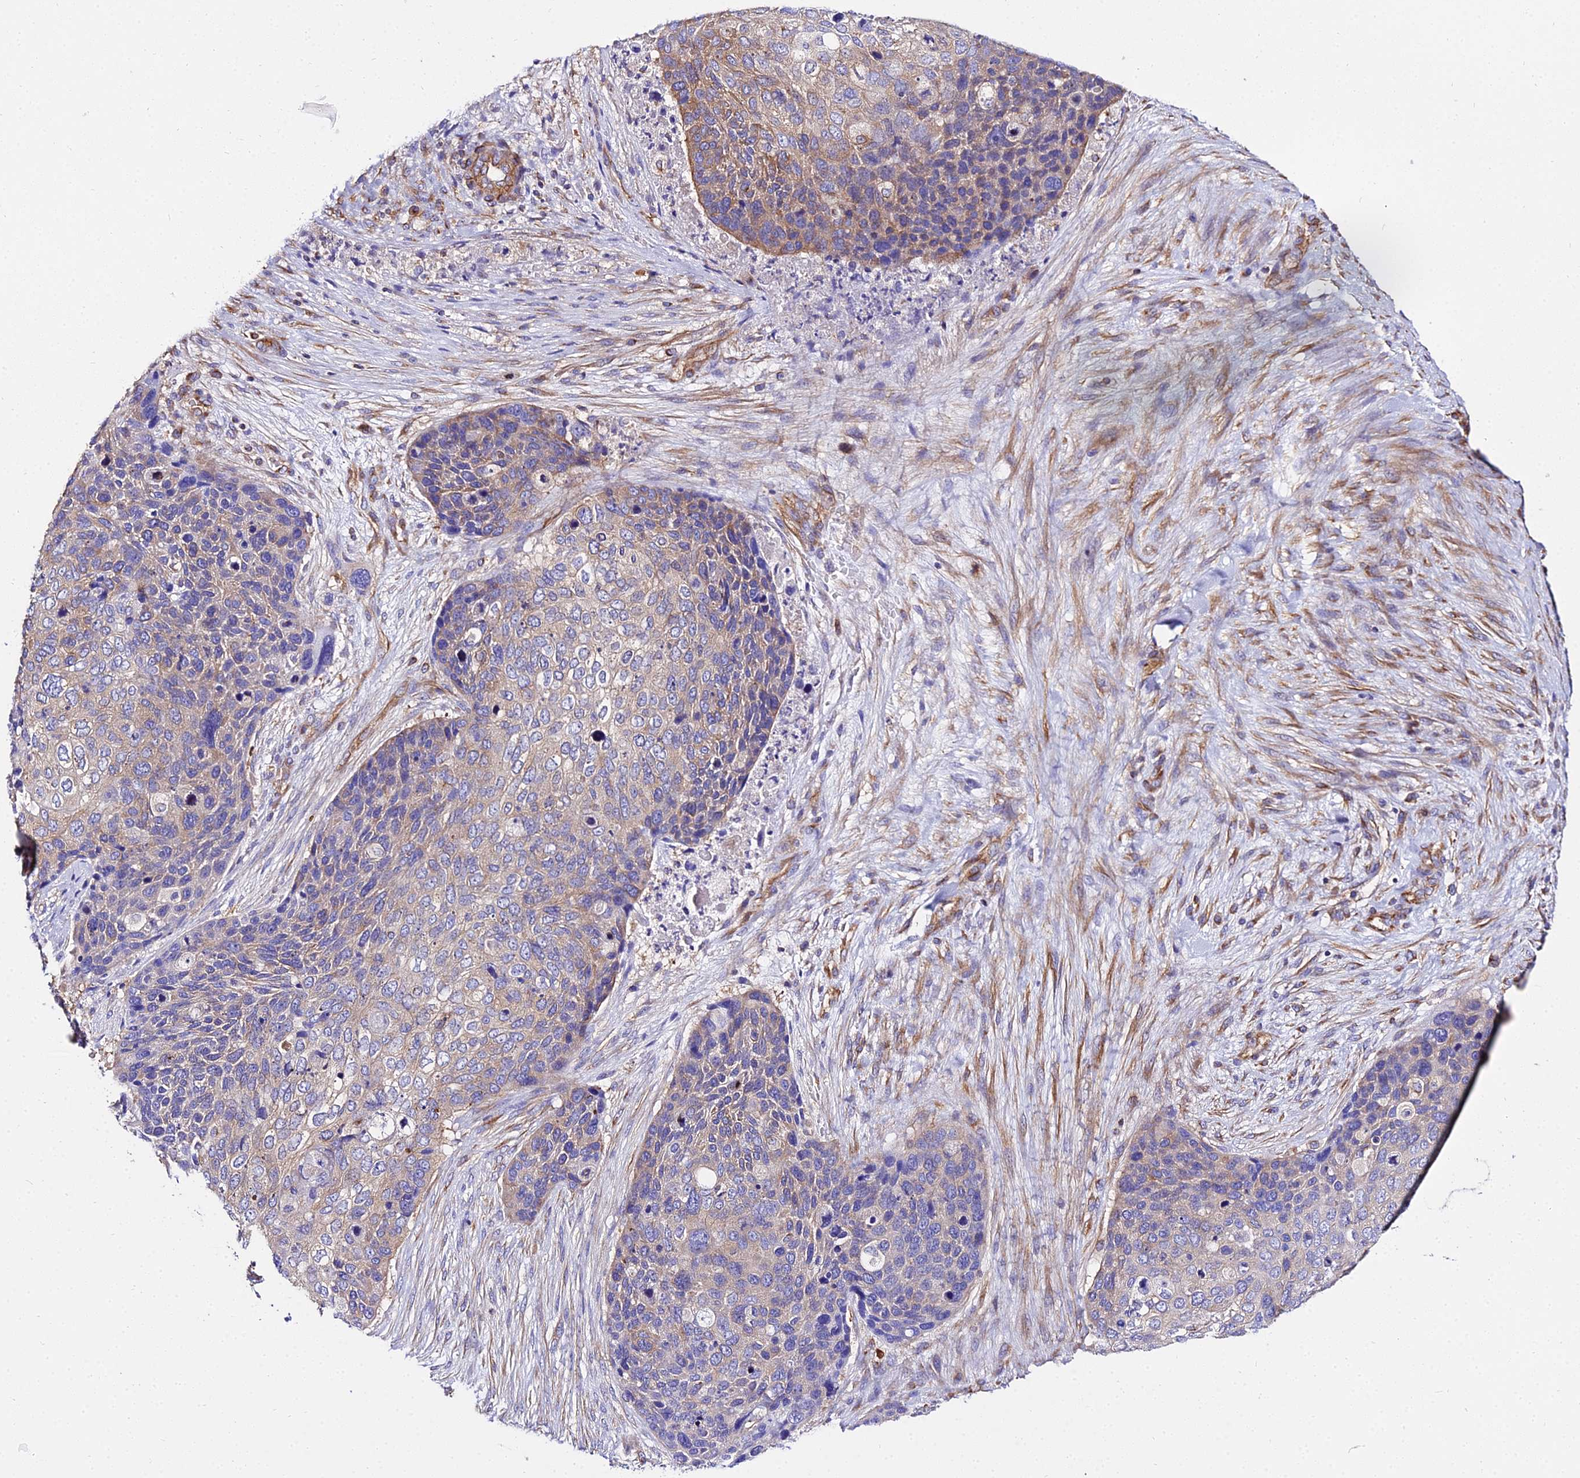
{"staining": {"intensity": "moderate", "quantity": "<25%", "location": "cytoplasmic/membranous"}, "tissue": "skin cancer", "cell_type": "Tumor cells", "image_type": "cancer", "snomed": [{"axis": "morphology", "description": "Basal cell carcinoma"}, {"axis": "topography", "description": "Skin"}], "caption": "Basal cell carcinoma (skin) stained for a protein (brown) displays moderate cytoplasmic/membranous positive staining in approximately <25% of tumor cells.", "gene": "TUBA3D", "patient": {"sex": "female", "age": 74}}